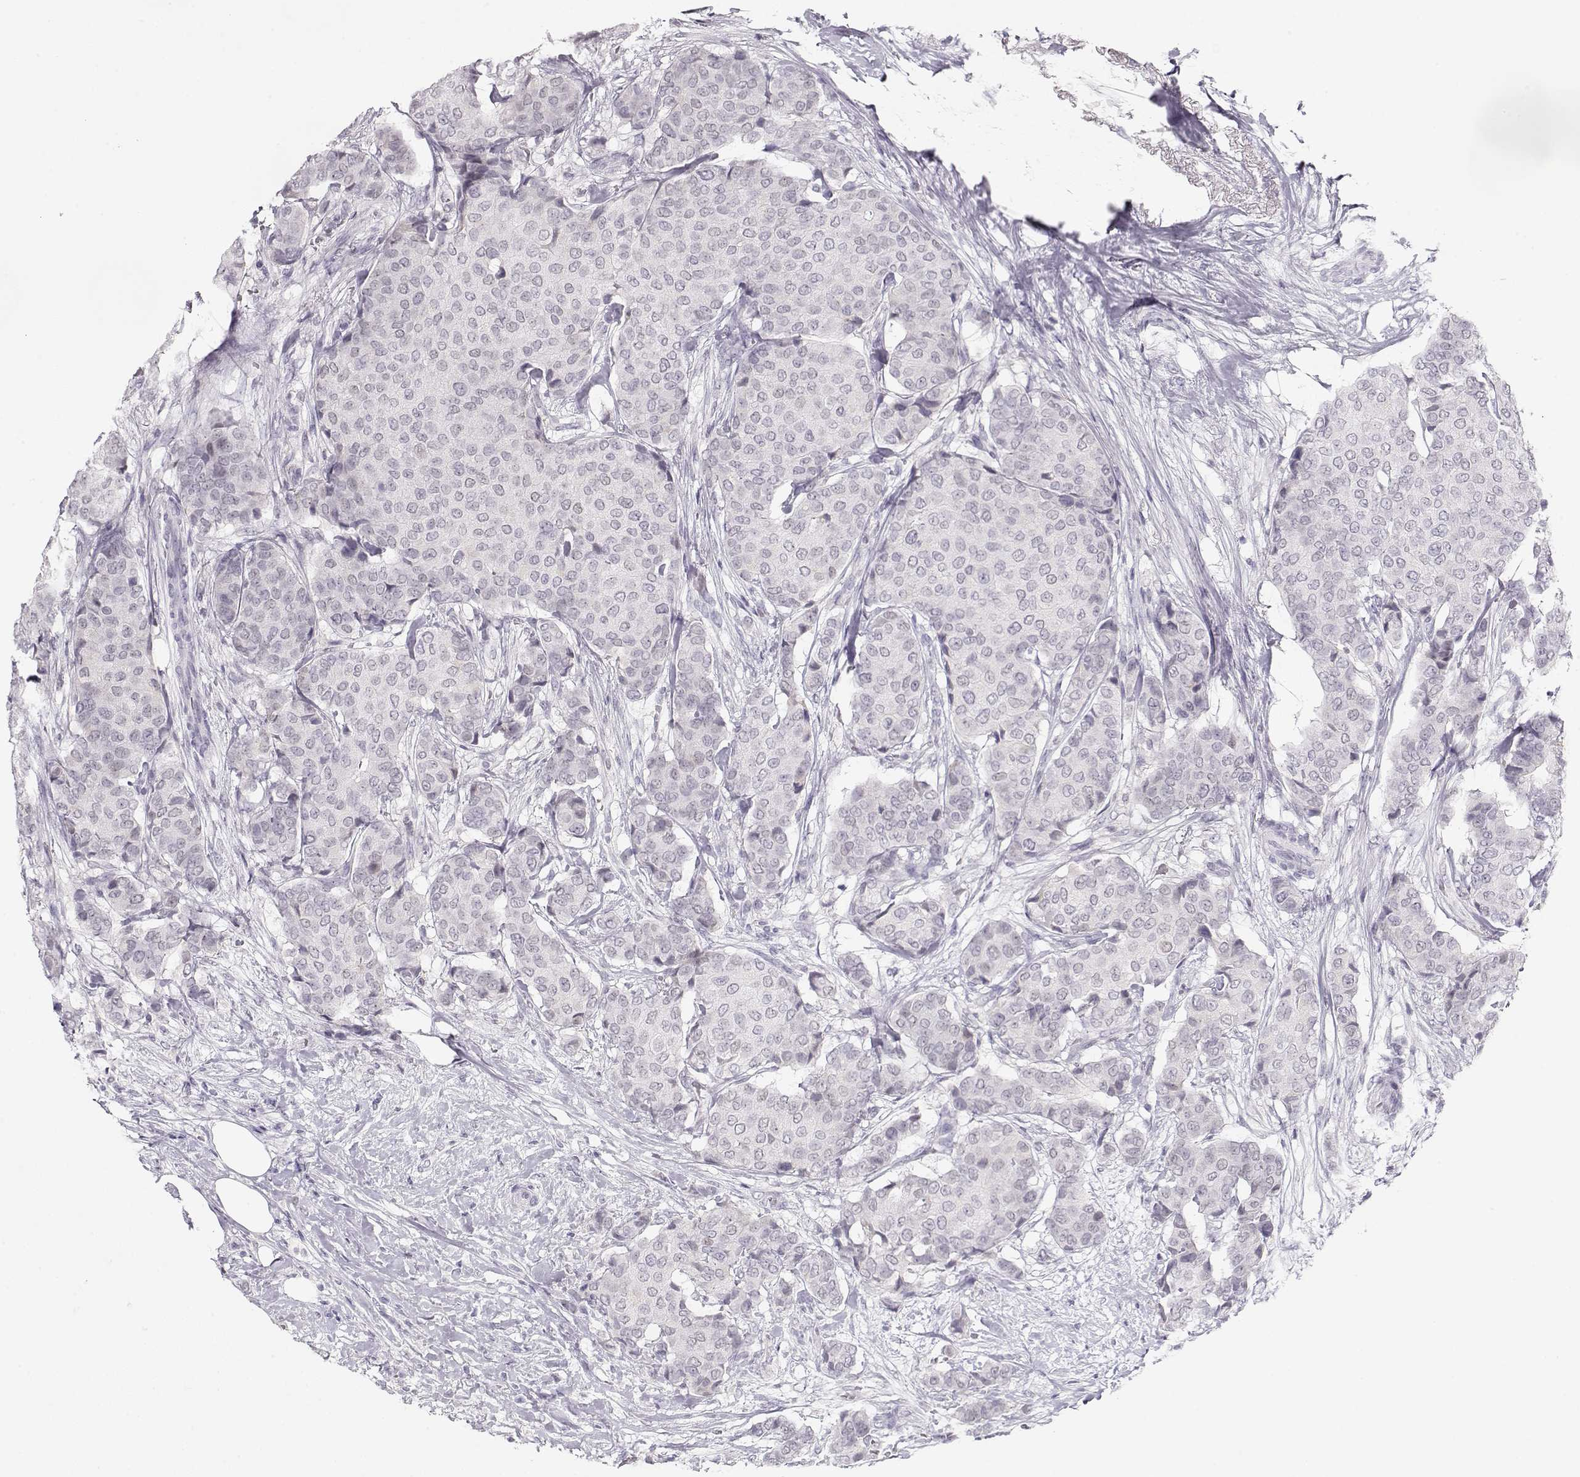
{"staining": {"intensity": "negative", "quantity": "none", "location": "none"}, "tissue": "breast cancer", "cell_type": "Tumor cells", "image_type": "cancer", "snomed": [{"axis": "morphology", "description": "Duct carcinoma"}, {"axis": "topography", "description": "Breast"}], "caption": "An image of human breast cancer is negative for staining in tumor cells. (DAB (3,3'-diaminobenzidine) immunohistochemistry (IHC) visualized using brightfield microscopy, high magnification).", "gene": "IMPG1", "patient": {"sex": "female", "age": 75}}